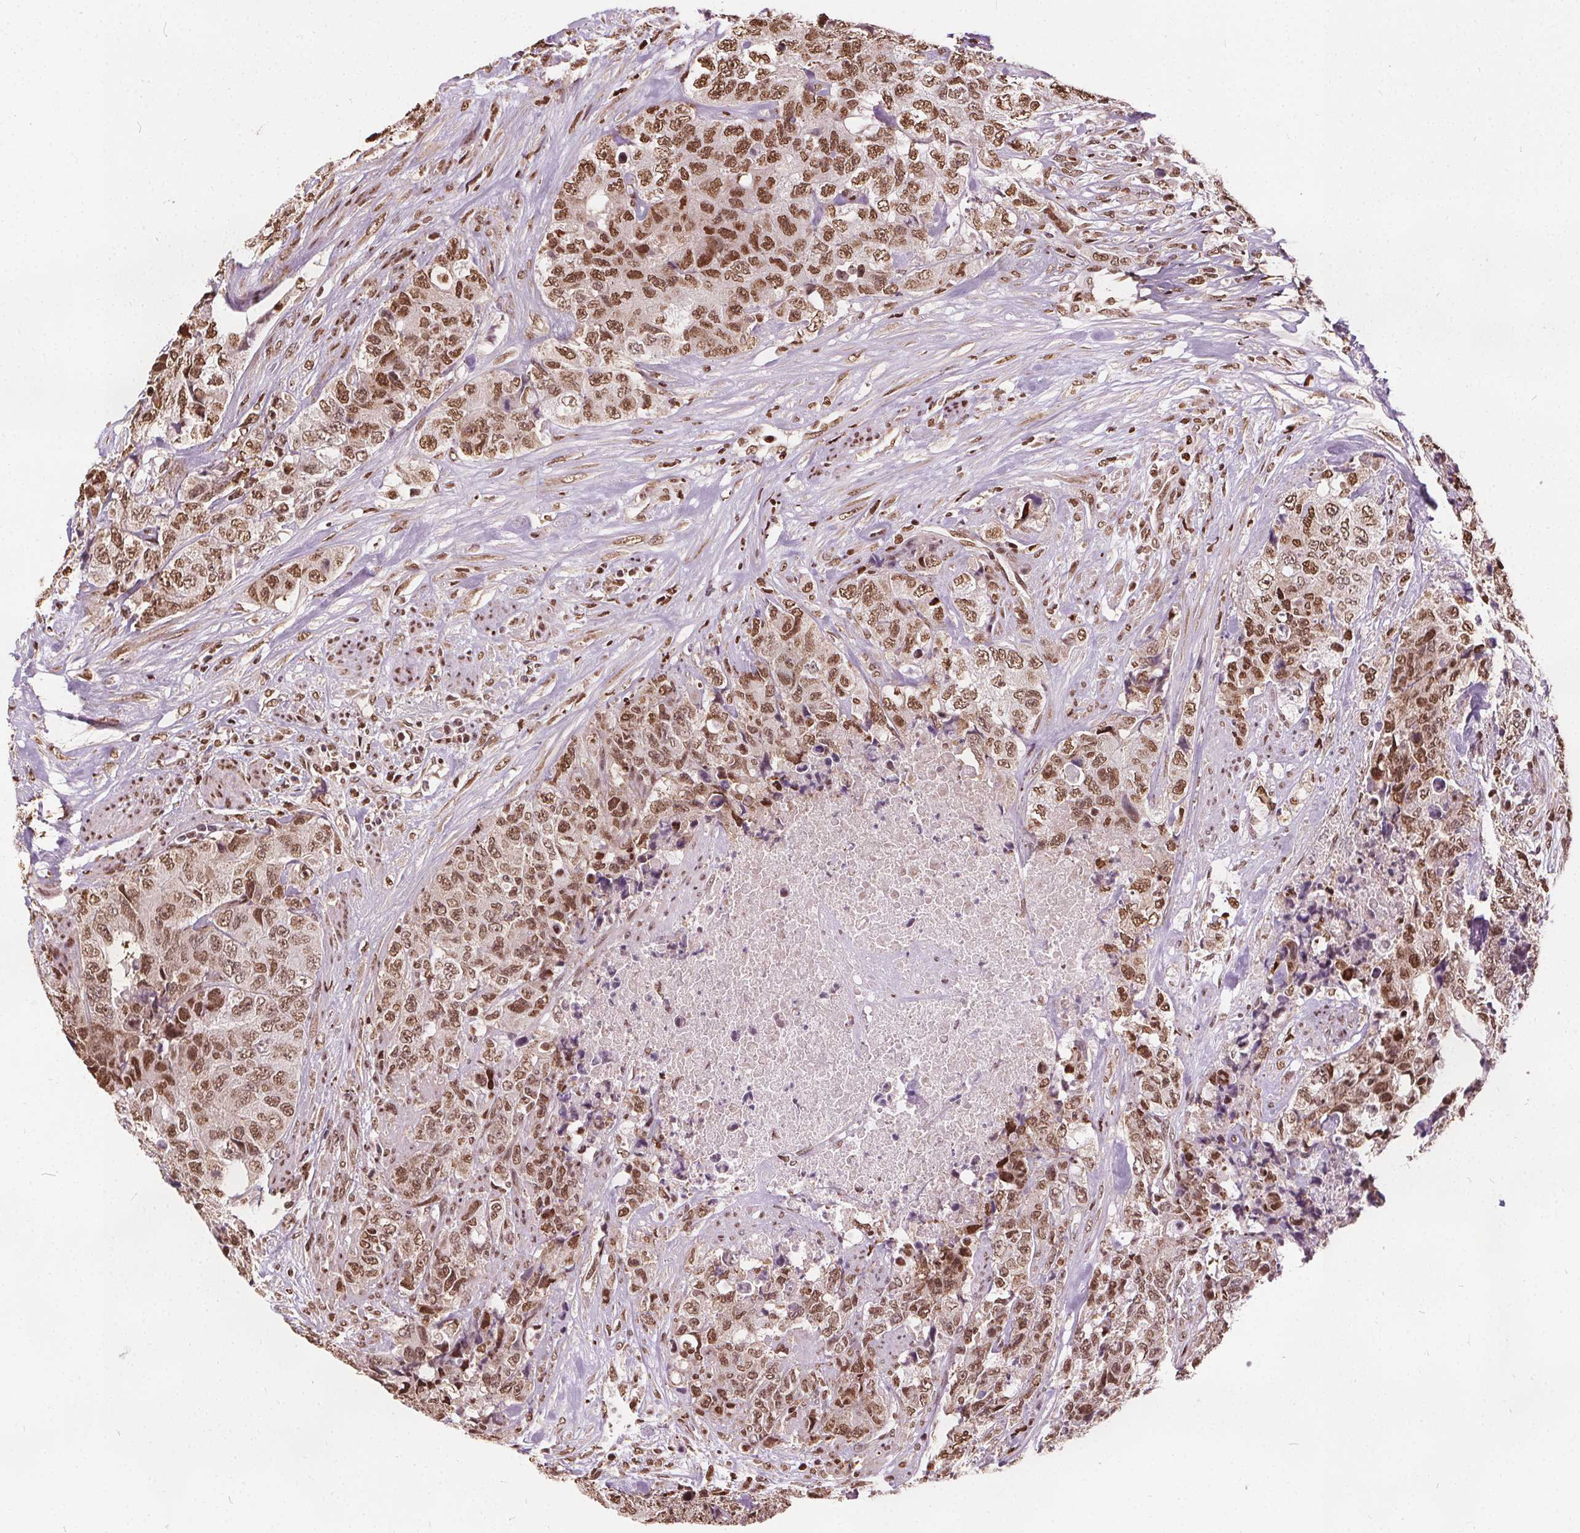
{"staining": {"intensity": "moderate", "quantity": ">75%", "location": "nuclear"}, "tissue": "urothelial cancer", "cell_type": "Tumor cells", "image_type": "cancer", "snomed": [{"axis": "morphology", "description": "Urothelial carcinoma, High grade"}, {"axis": "topography", "description": "Urinary bladder"}], "caption": "Brown immunohistochemical staining in human urothelial carcinoma (high-grade) exhibits moderate nuclear staining in approximately >75% of tumor cells. (DAB (3,3'-diaminobenzidine) IHC, brown staining for protein, blue staining for nuclei).", "gene": "ISLR2", "patient": {"sex": "female", "age": 78}}